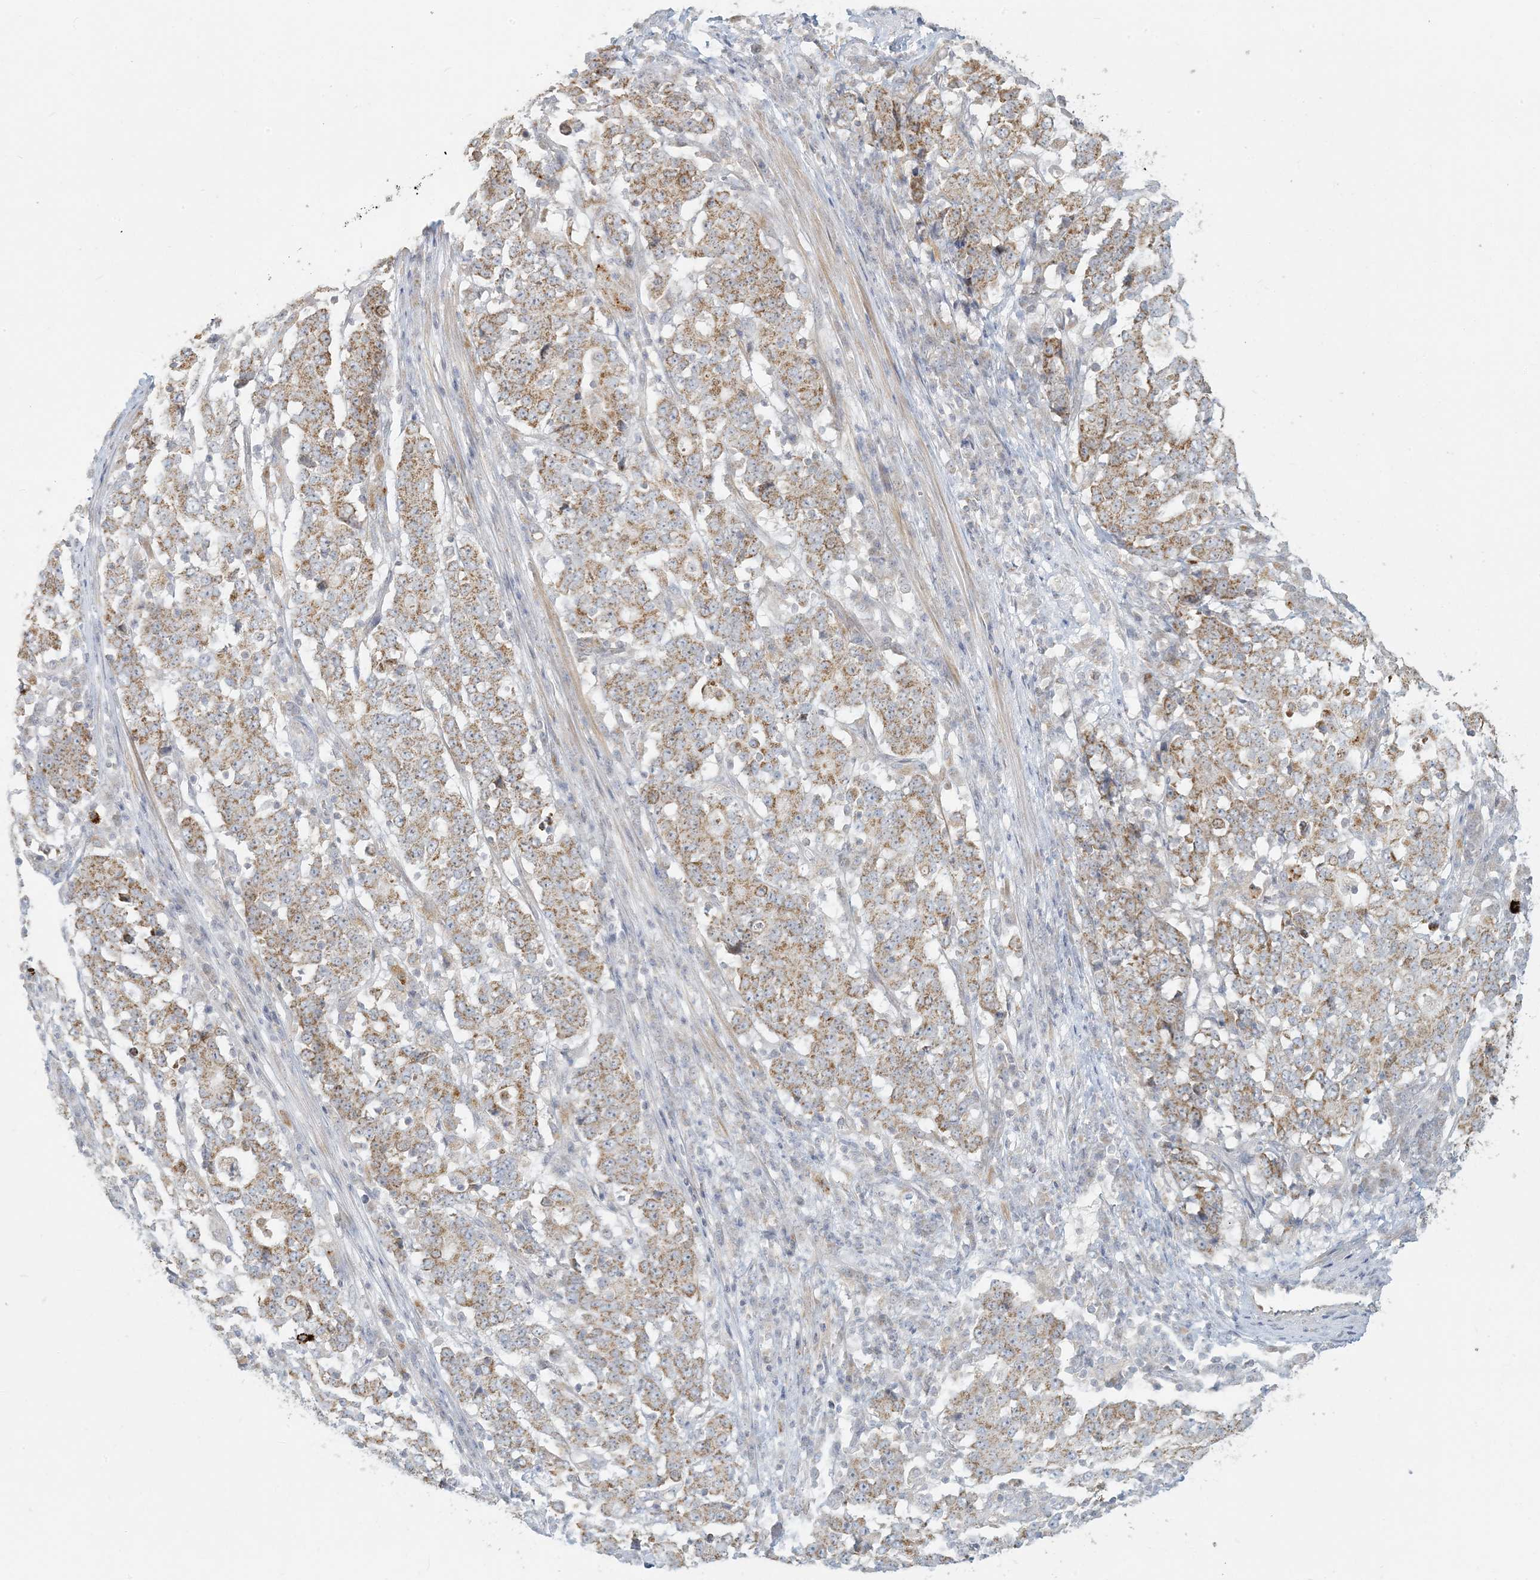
{"staining": {"intensity": "moderate", "quantity": ">75%", "location": "cytoplasmic/membranous"}, "tissue": "stomach cancer", "cell_type": "Tumor cells", "image_type": "cancer", "snomed": [{"axis": "morphology", "description": "Adenocarcinoma, NOS"}, {"axis": "topography", "description": "Stomach"}], "caption": "A micrograph of human stomach cancer (adenocarcinoma) stained for a protein shows moderate cytoplasmic/membranous brown staining in tumor cells.", "gene": "MCAT", "patient": {"sex": "male", "age": 59}}